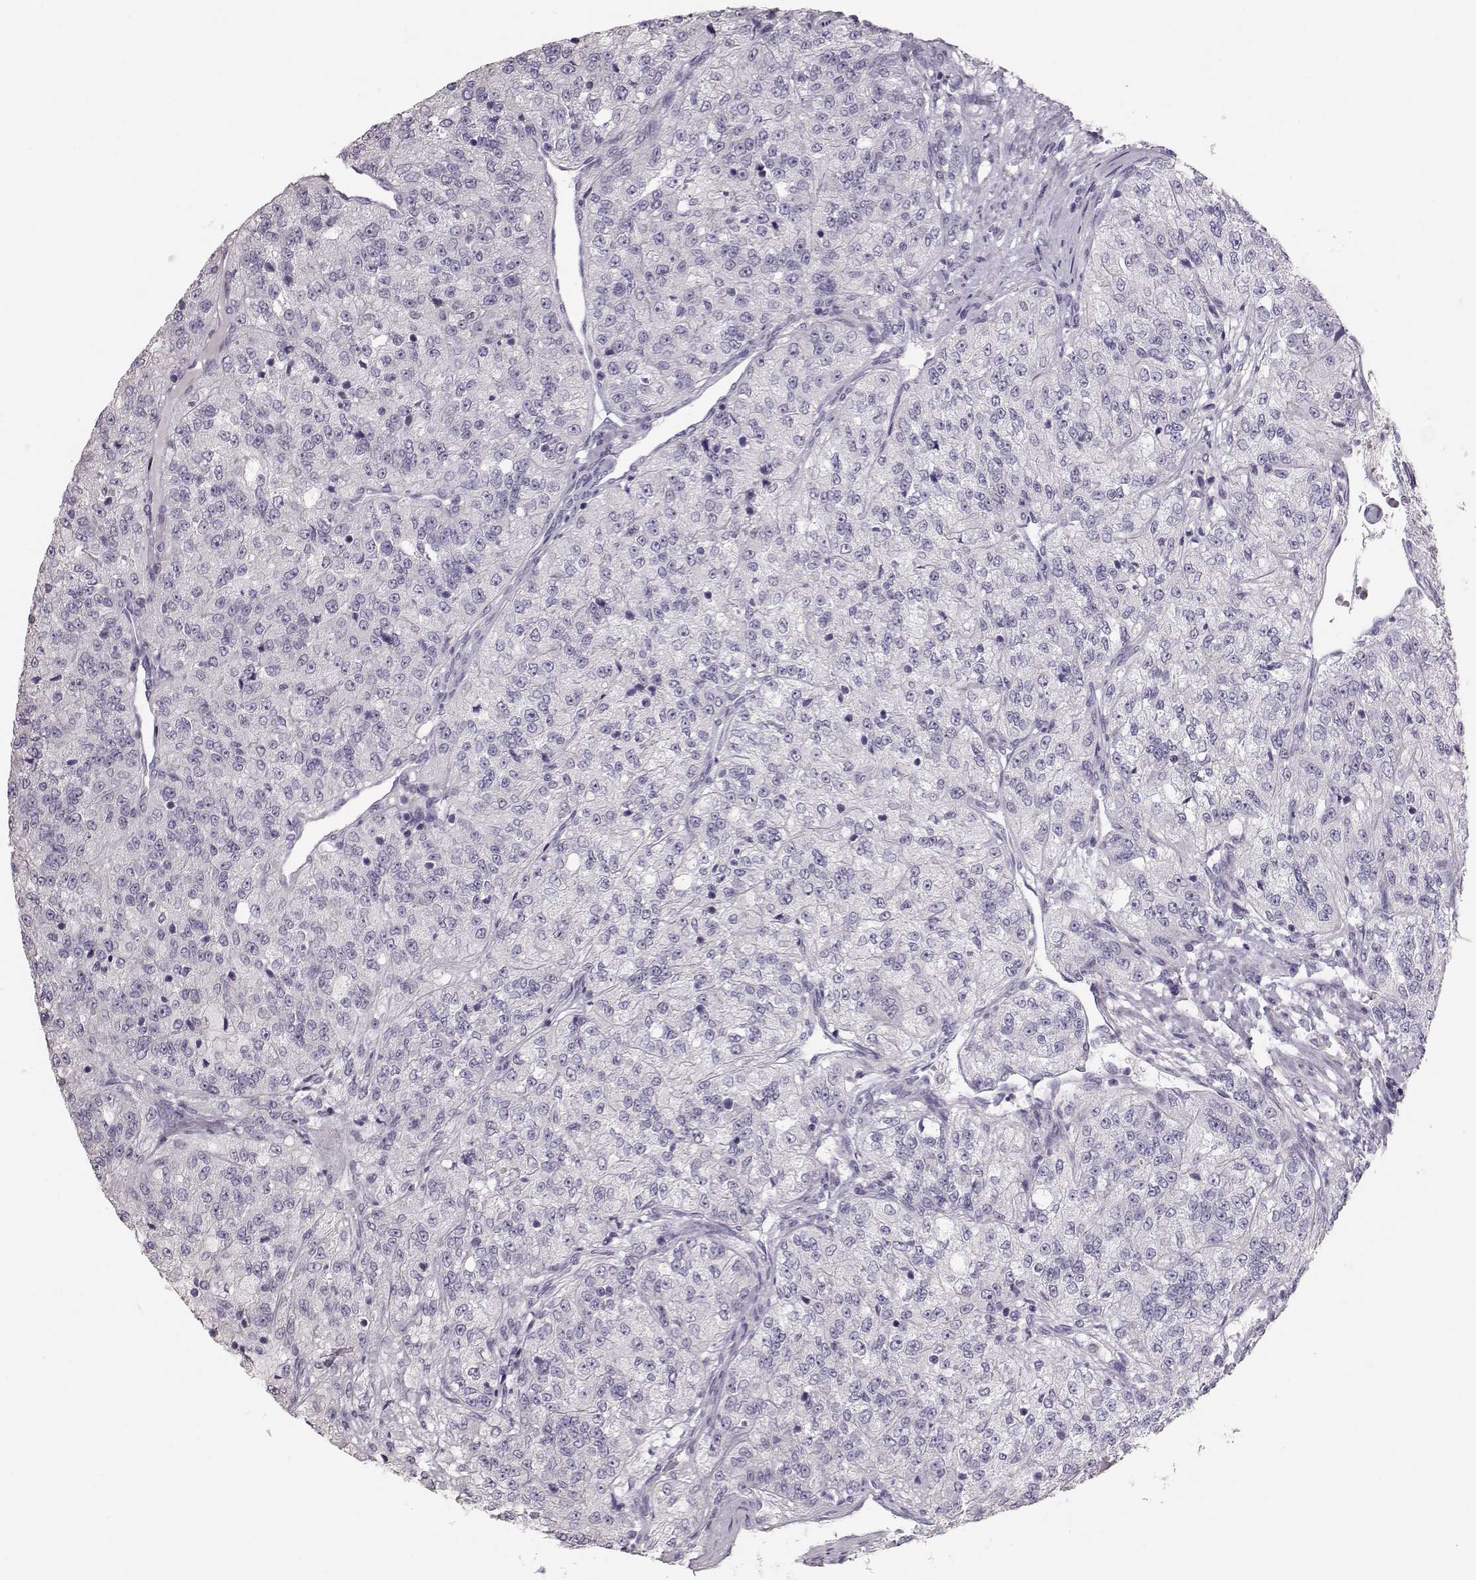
{"staining": {"intensity": "negative", "quantity": "none", "location": "none"}, "tissue": "renal cancer", "cell_type": "Tumor cells", "image_type": "cancer", "snomed": [{"axis": "morphology", "description": "Adenocarcinoma, NOS"}, {"axis": "topography", "description": "Kidney"}], "caption": "Renal cancer was stained to show a protein in brown. There is no significant expression in tumor cells.", "gene": "POU1F1", "patient": {"sex": "female", "age": 63}}